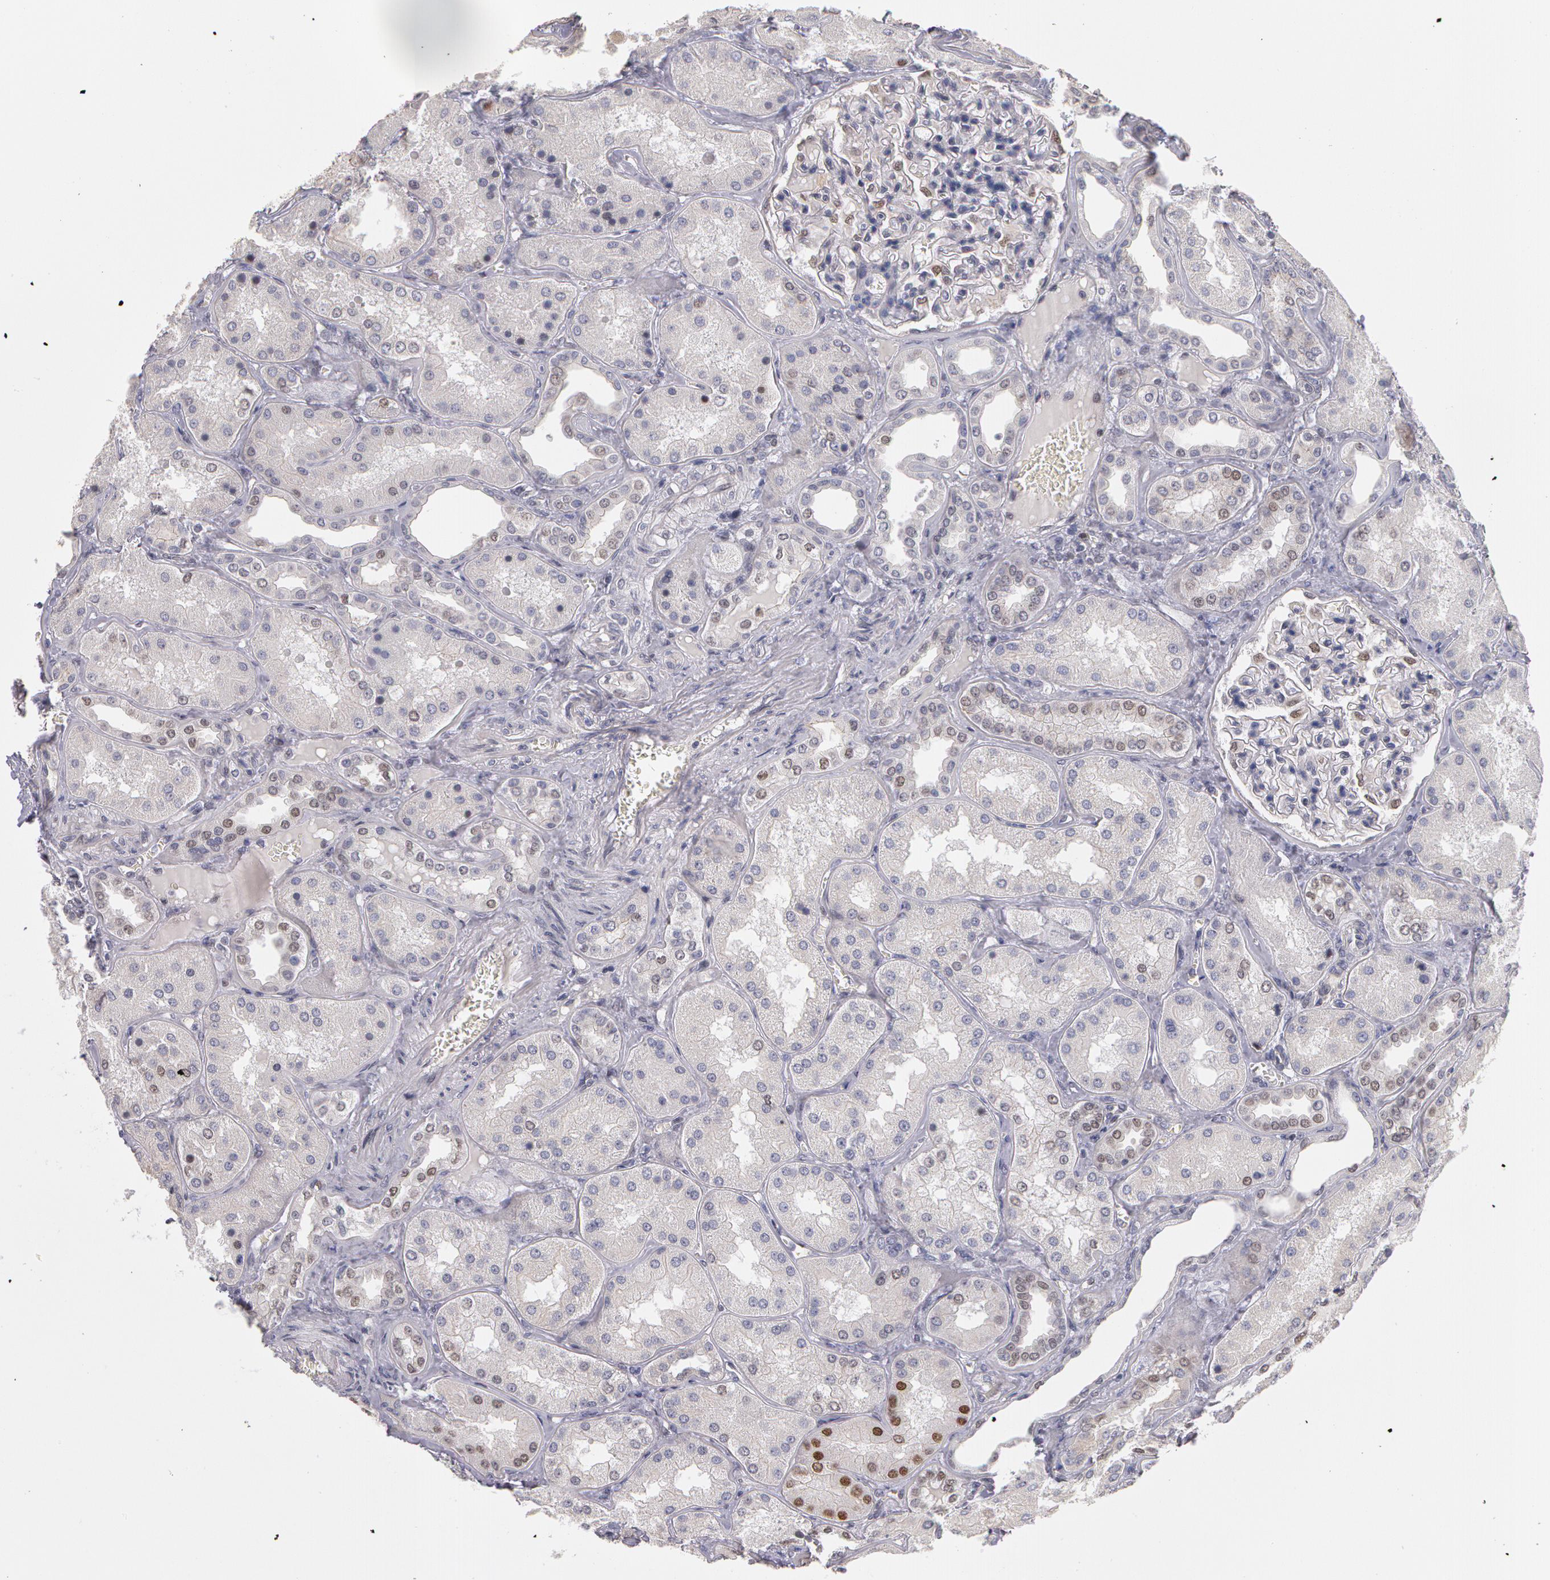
{"staining": {"intensity": "weak", "quantity": "<25%", "location": "nuclear"}, "tissue": "kidney", "cell_type": "Cells in glomeruli", "image_type": "normal", "snomed": [{"axis": "morphology", "description": "Normal tissue, NOS"}, {"axis": "topography", "description": "Kidney"}], "caption": "Protein analysis of unremarkable kidney displays no significant staining in cells in glomeruli. The staining was performed using DAB (3,3'-diaminobenzidine) to visualize the protein expression in brown, while the nuclei were stained in blue with hematoxylin (Magnification: 20x).", "gene": "PRICKLE1", "patient": {"sex": "female", "age": 56}}